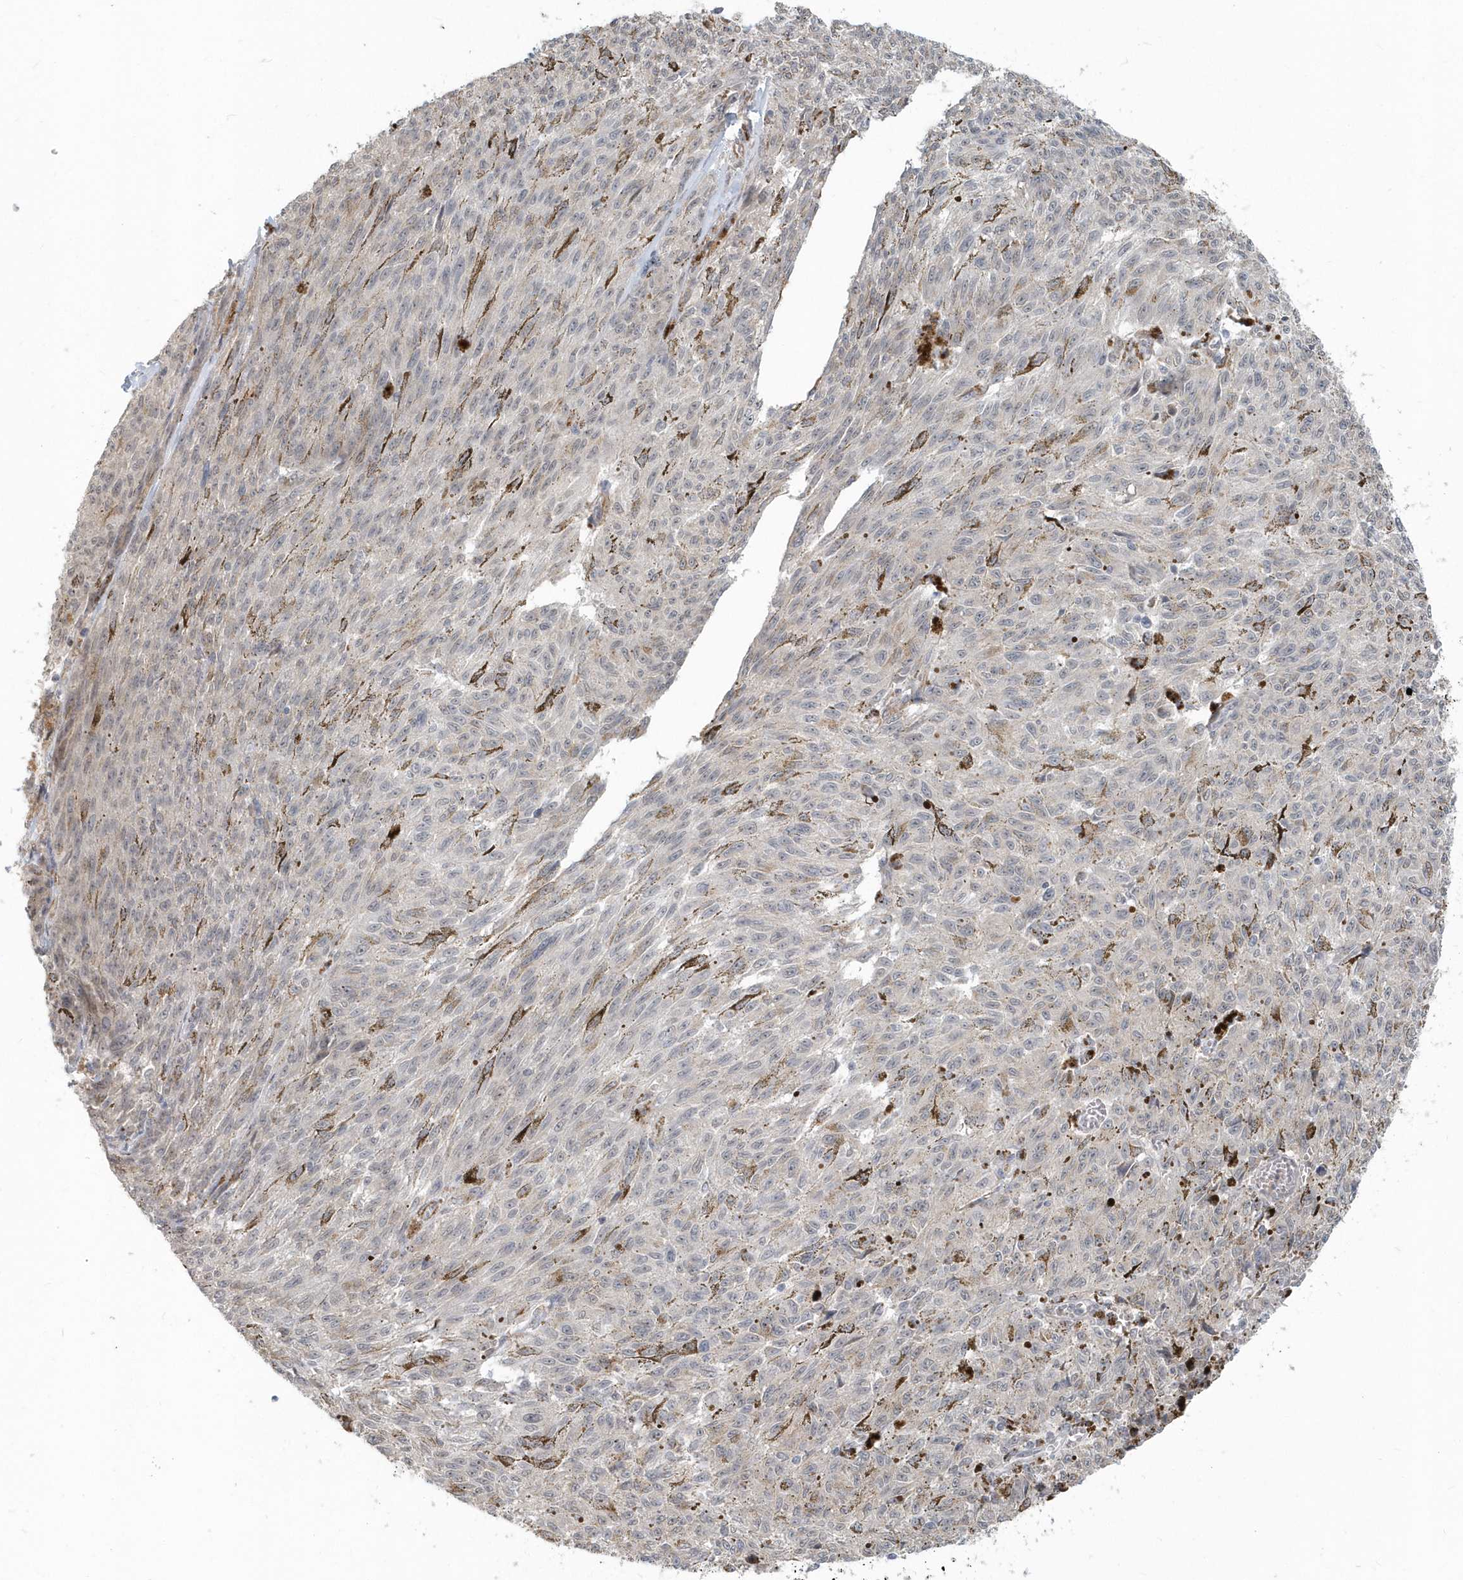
{"staining": {"intensity": "negative", "quantity": "none", "location": "none"}, "tissue": "melanoma", "cell_type": "Tumor cells", "image_type": "cancer", "snomed": [{"axis": "morphology", "description": "Malignant melanoma, NOS"}, {"axis": "topography", "description": "Skin"}], "caption": "Immunohistochemistry (IHC) histopathology image of neoplastic tissue: human melanoma stained with DAB (3,3'-diaminobenzidine) reveals no significant protein positivity in tumor cells.", "gene": "NAPB", "patient": {"sex": "female", "age": 72}}